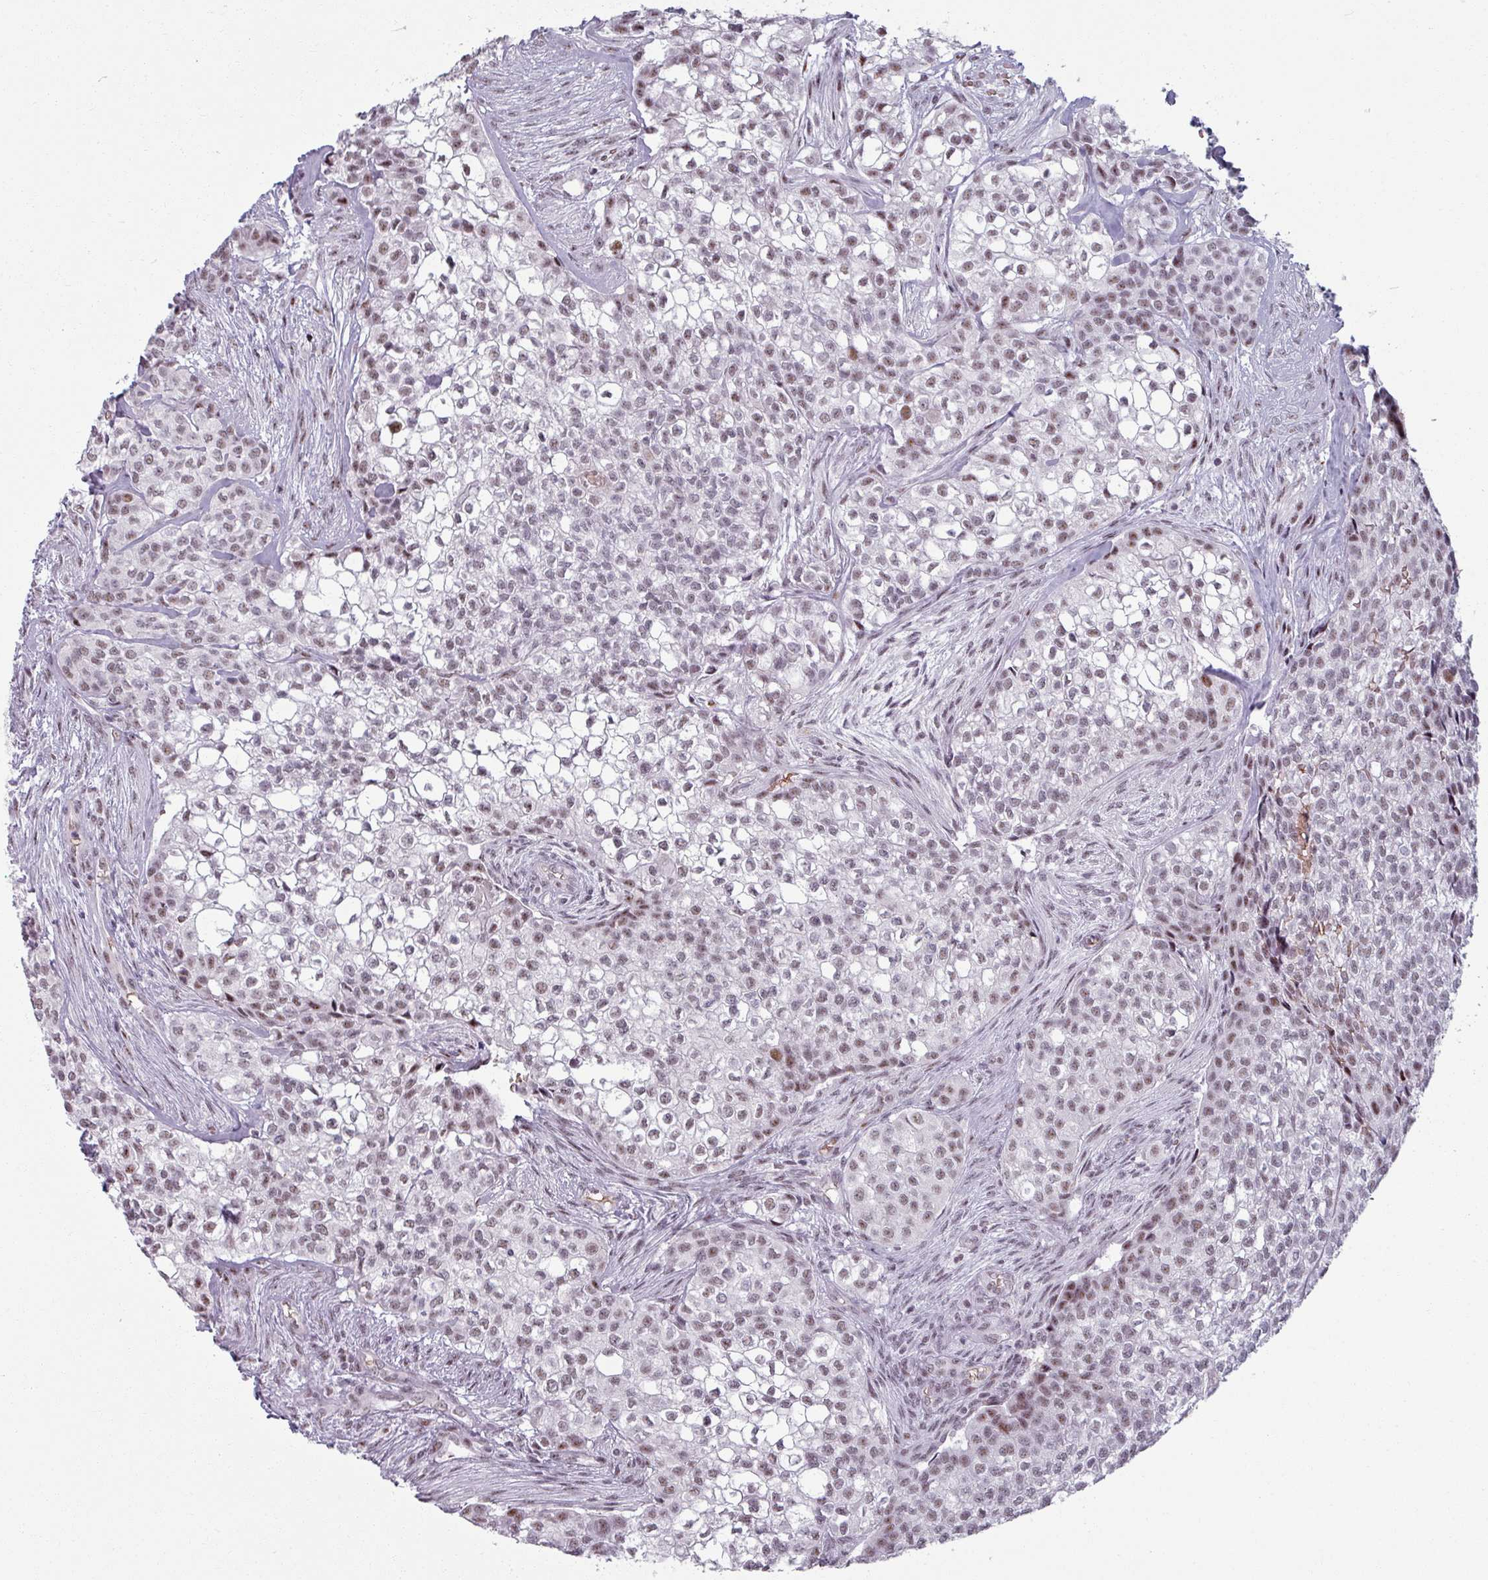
{"staining": {"intensity": "weak", "quantity": ">75%", "location": "nuclear"}, "tissue": "head and neck cancer", "cell_type": "Tumor cells", "image_type": "cancer", "snomed": [{"axis": "morphology", "description": "Adenocarcinoma, NOS"}, {"axis": "topography", "description": "Head-Neck"}], "caption": "Immunohistochemistry of head and neck cancer (adenocarcinoma) exhibits low levels of weak nuclear positivity in about >75% of tumor cells.", "gene": "NCOR1", "patient": {"sex": "male", "age": 81}}